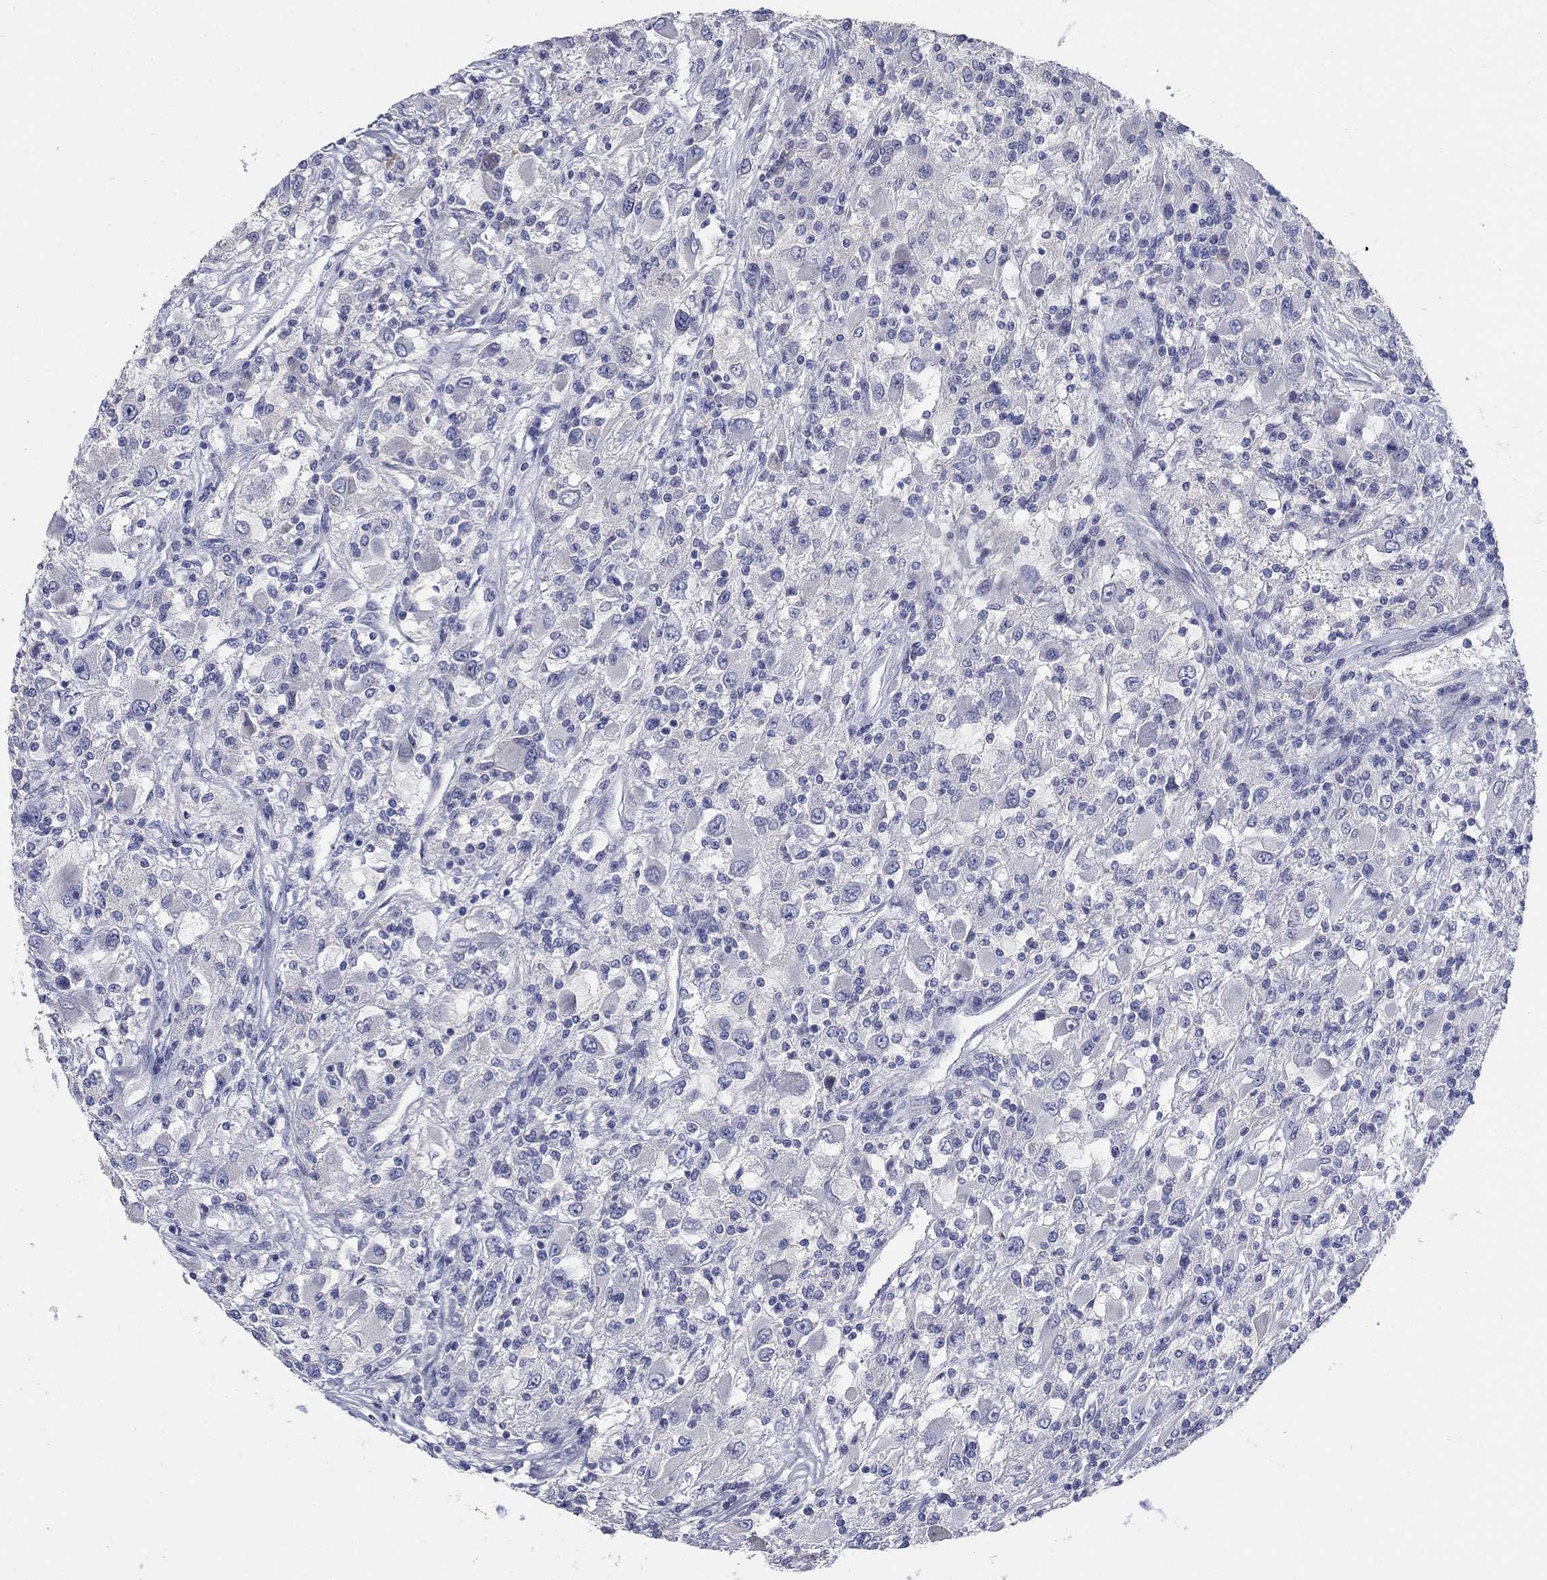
{"staining": {"intensity": "negative", "quantity": "none", "location": "none"}, "tissue": "renal cancer", "cell_type": "Tumor cells", "image_type": "cancer", "snomed": [{"axis": "morphology", "description": "Adenocarcinoma, NOS"}, {"axis": "topography", "description": "Kidney"}], "caption": "Tumor cells show no significant protein expression in adenocarcinoma (renal).", "gene": "TMEM249", "patient": {"sex": "female", "age": 67}}